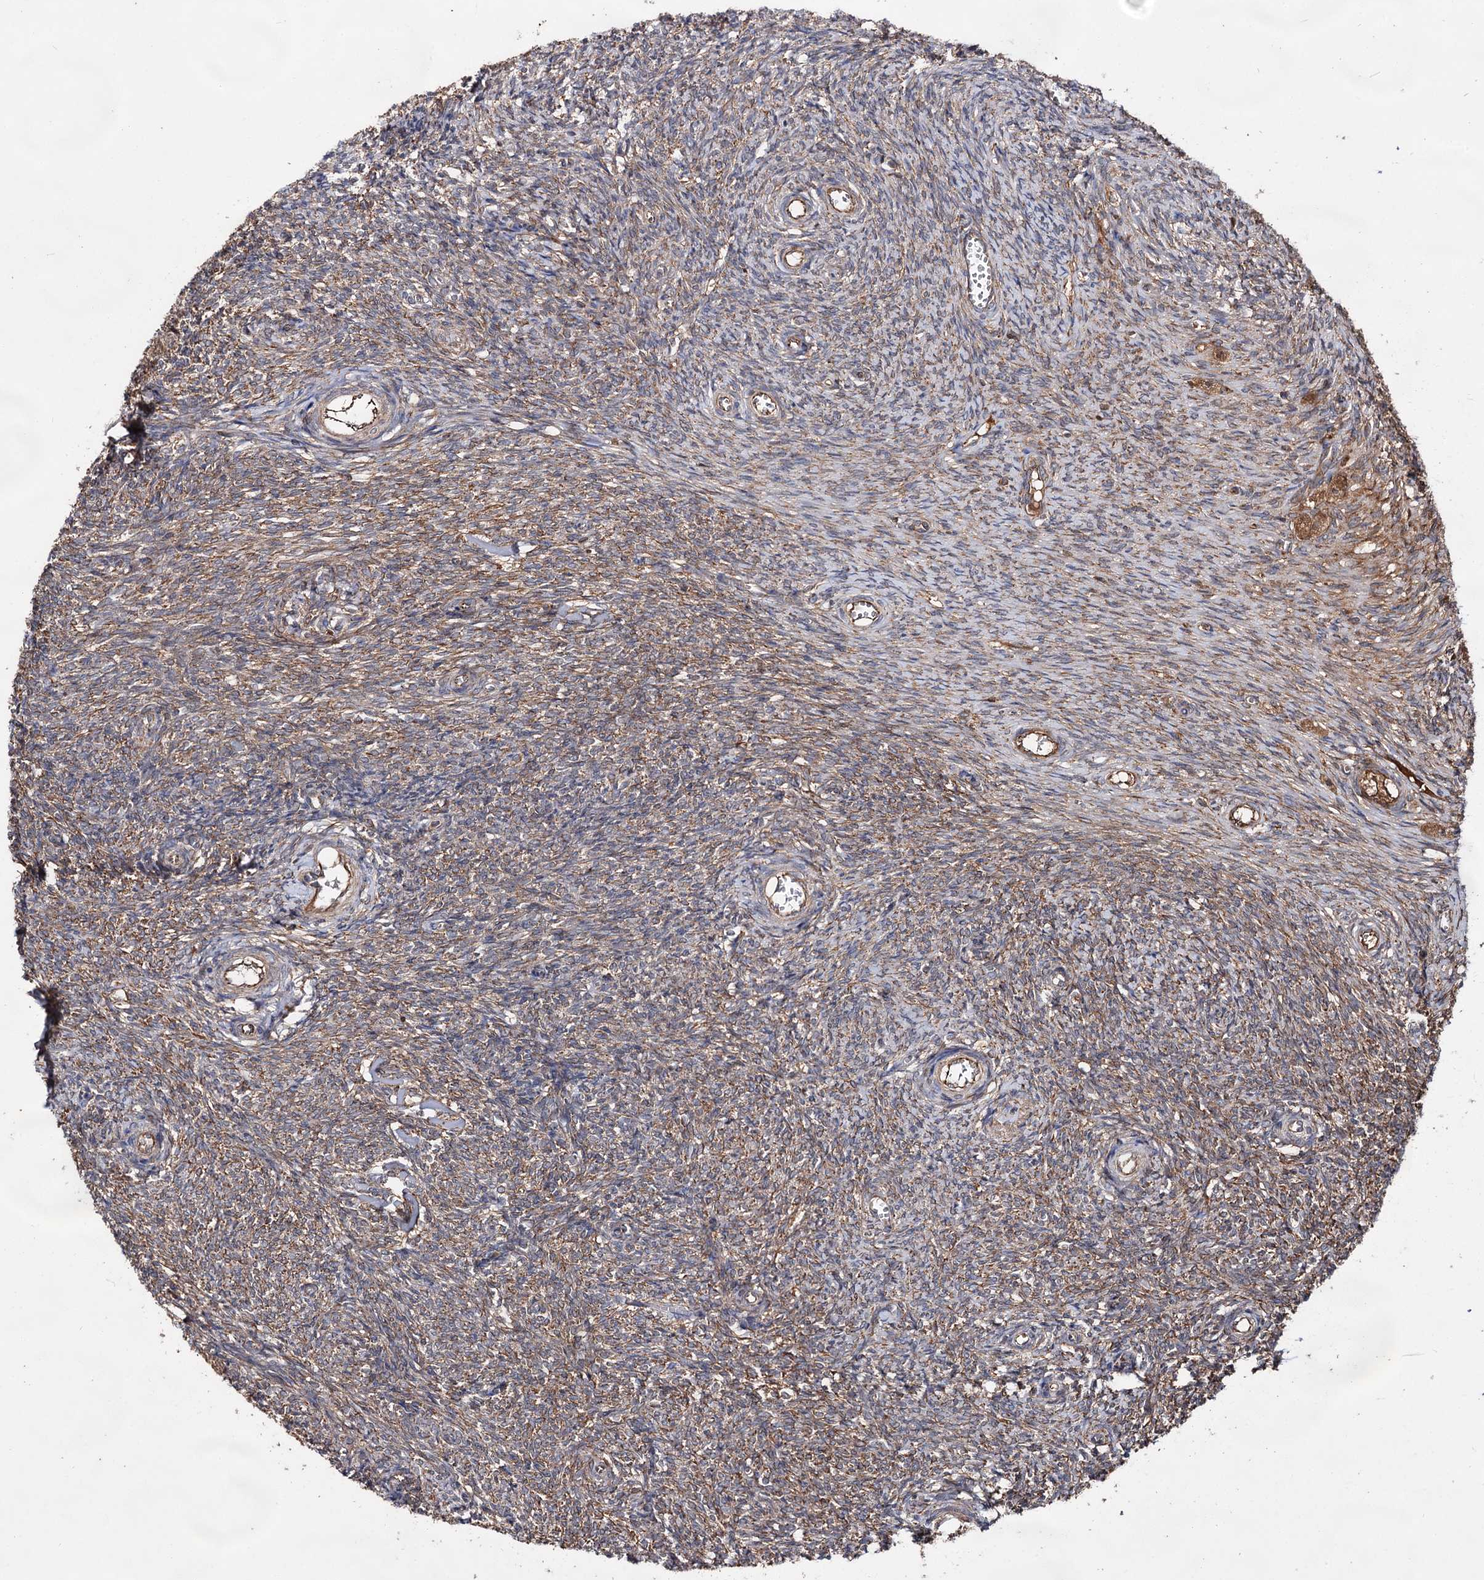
{"staining": {"intensity": "moderate", "quantity": "25%-75%", "location": "cytoplasmic/membranous"}, "tissue": "ovary", "cell_type": "Ovarian stroma cells", "image_type": "normal", "snomed": [{"axis": "morphology", "description": "Normal tissue, NOS"}, {"axis": "topography", "description": "Ovary"}], "caption": "Unremarkable ovary was stained to show a protein in brown. There is medium levels of moderate cytoplasmic/membranous expression in about 25%-75% of ovarian stroma cells. (DAB IHC with brightfield microscopy, high magnification).", "gene": "TEX9", "patient": {"sex": "female", "age": 44}}